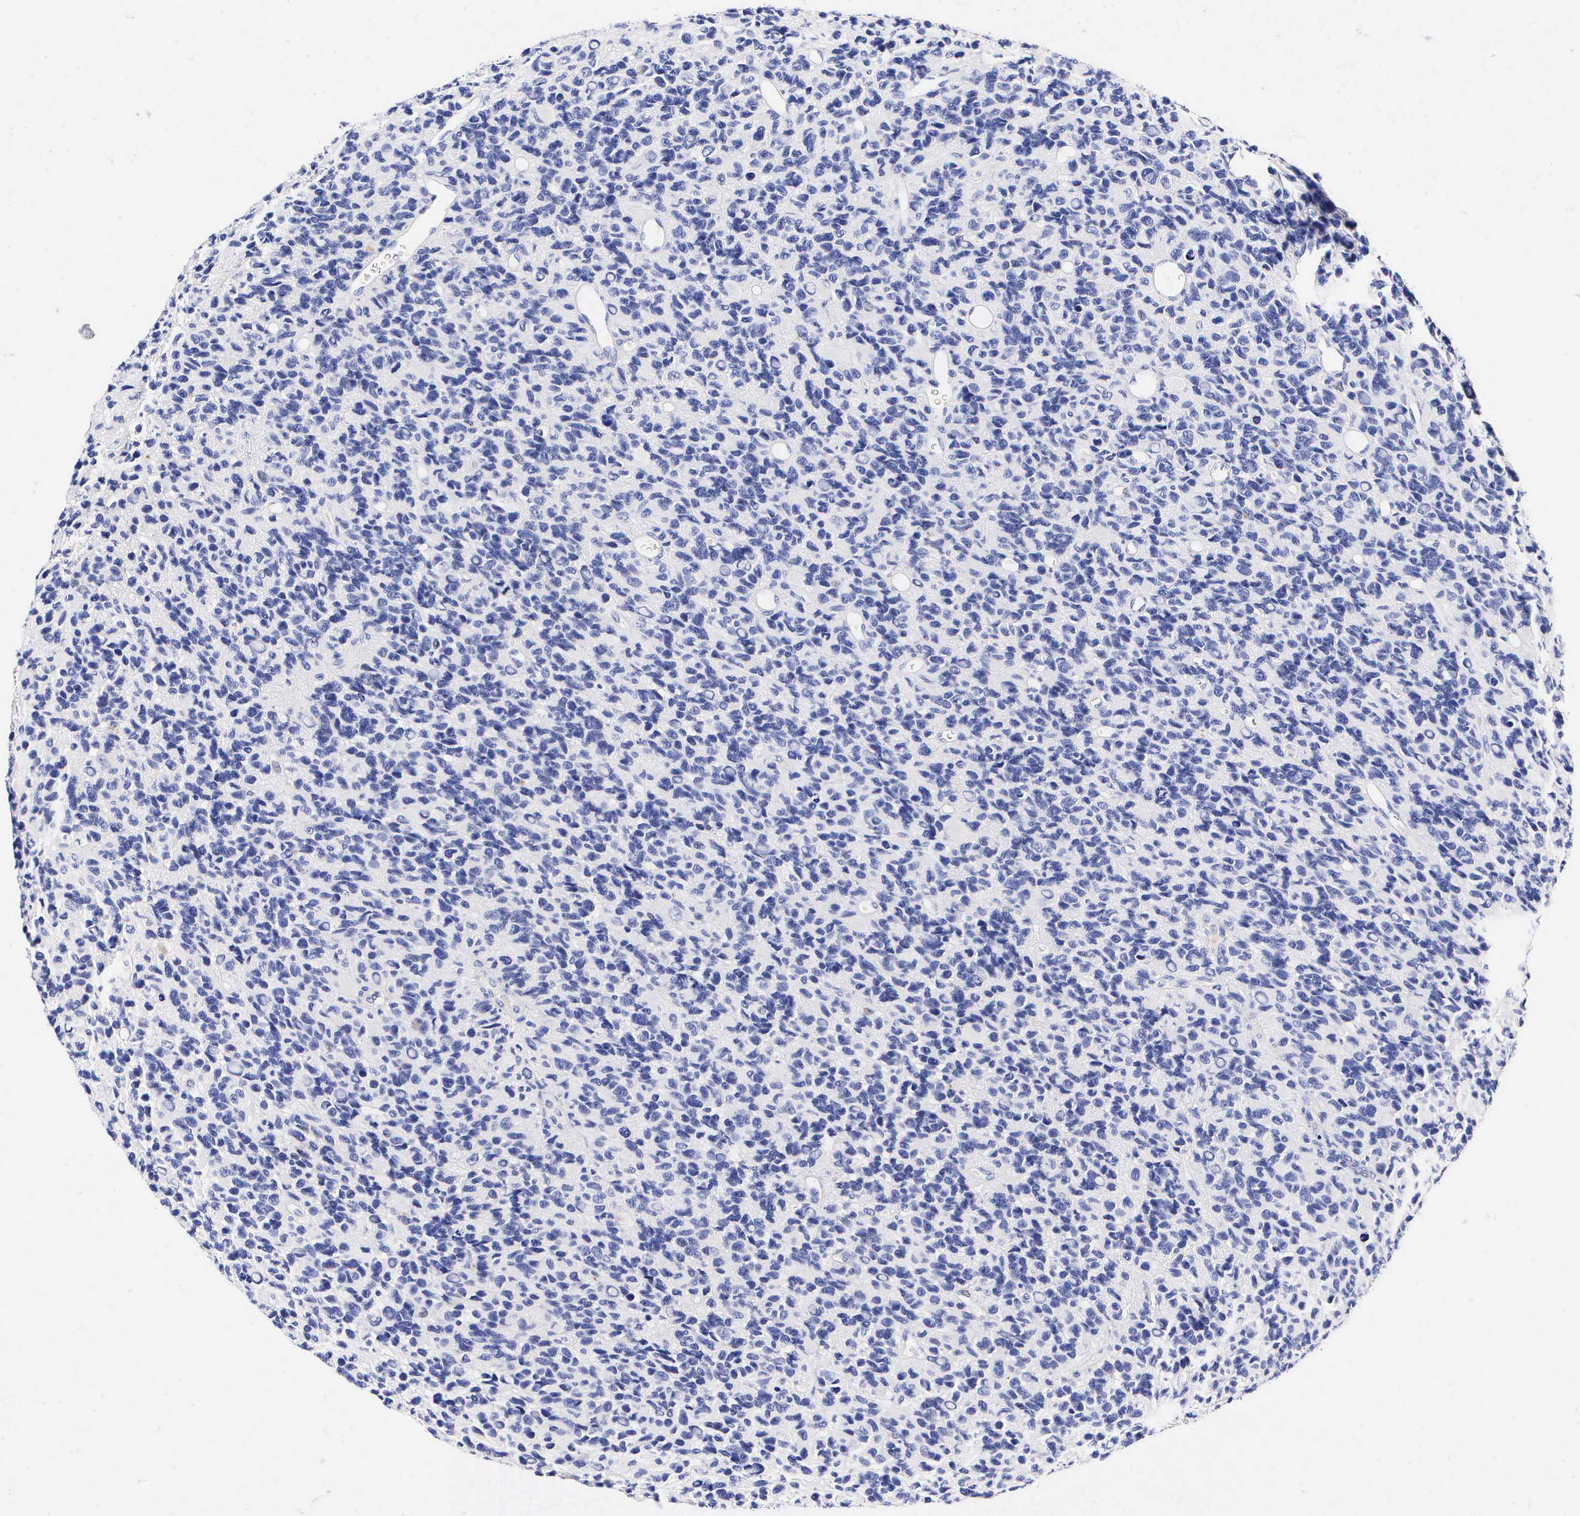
{"staining": {"intensity": "negative", "quantity": "none", "location": "none"}, "tissue": "glioma", "cell_type": "Tumor cells", "image_type": "cancer", "snomed": [{"axis": "morphology", "description": "Glioma, malignant, High grade"}, {"axis": "topography", "description": "Brain"}], "caption": "An image of malignant glioma (high-grade) stained for a protein exhibits no brown staining in tumor cells.", "gene": "CD3E", "patient": {"sex": "male", "age": 77}}